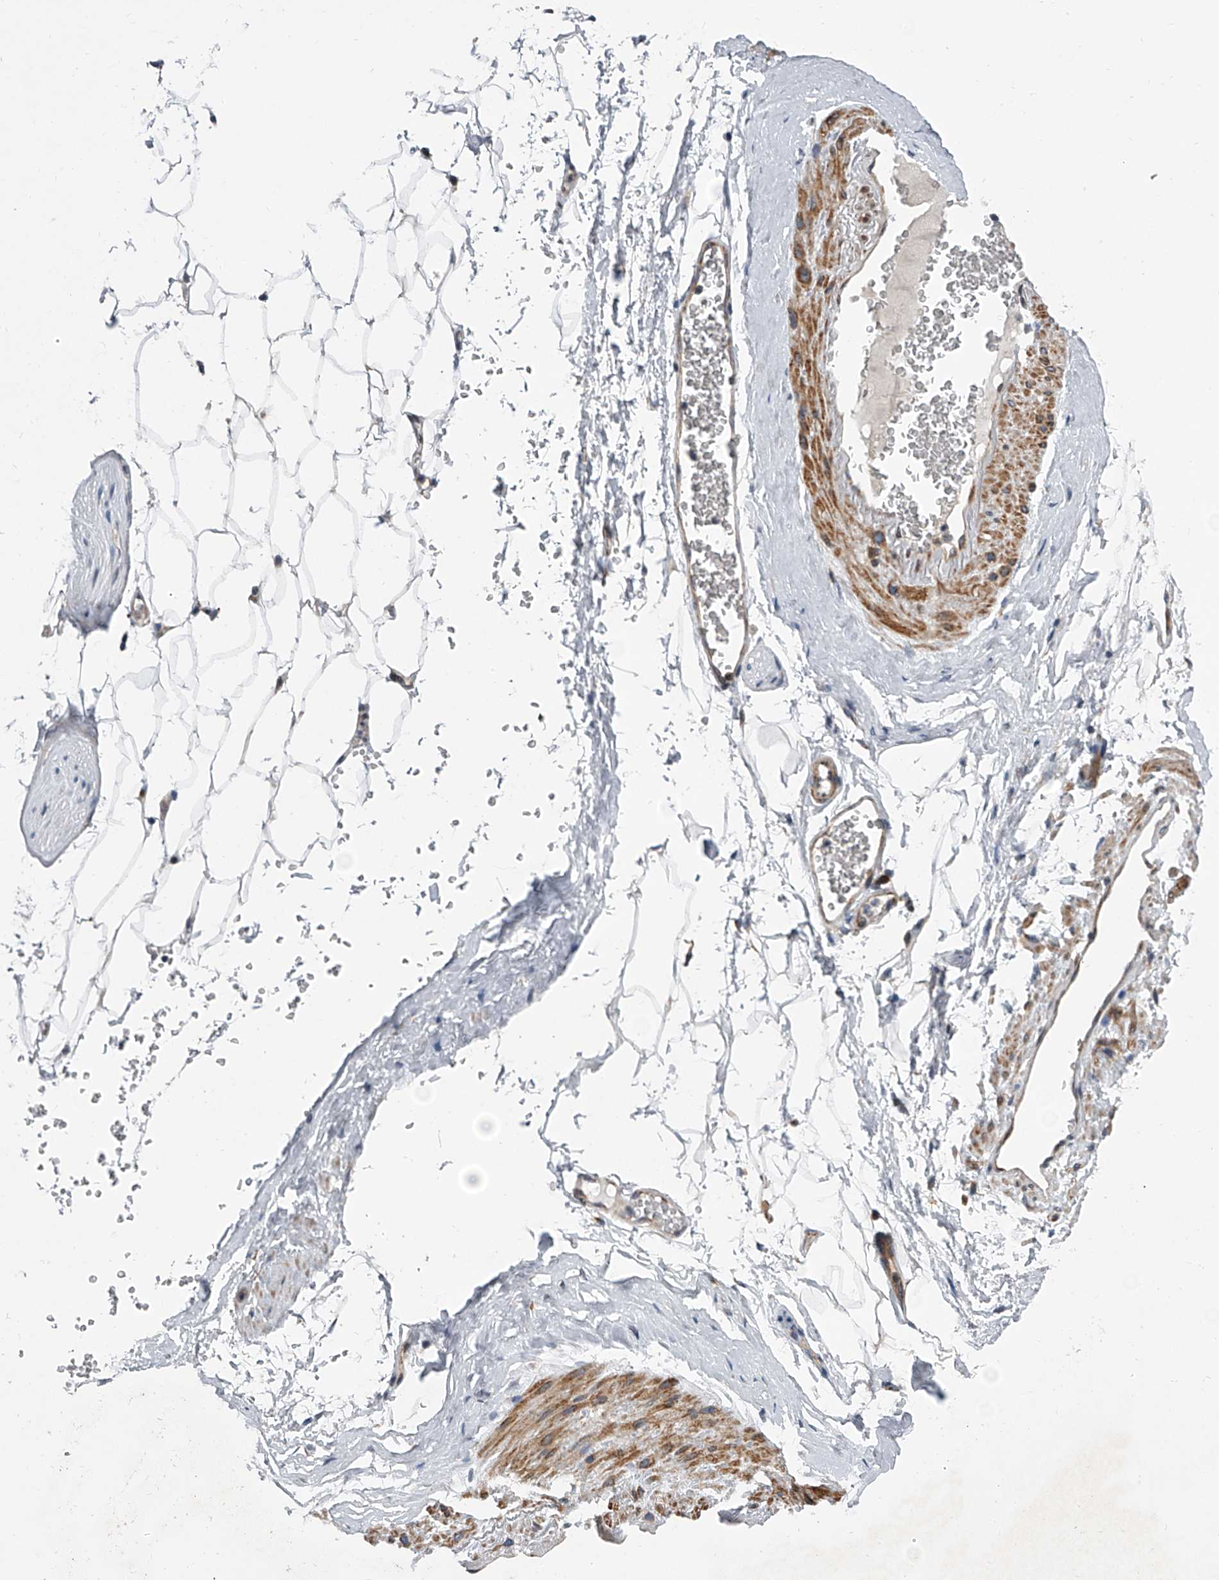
{"staining": {"intensity": "negative", "quantity": "none", "location": "none"}, "tissue": "adipose tissue", "cell_type": "Adipocytes", "image_type": "normal", "snomed": [{"axis": "morphology", "description": "Normal tissue, NOS"}, {"axis": "morphology", "description": "Adenocarcinoma, Low grade"}, {"axis": "topography", "description": "Prostate"}, {"axis": "topography", "description": "Peripheral nerve tissue"}], "caption": "Immunohistochemical staining of normal adipose tissue shows no significant positivity in adipocytes. Brightfield microscopy of IHC stained with DAB (3,3'-diaminobenzidine) (brown) and hematoxylin (blue), captured at high magnification.", "gene": "DLGAP2", "patient": {"sex": "male", "age": 63}}